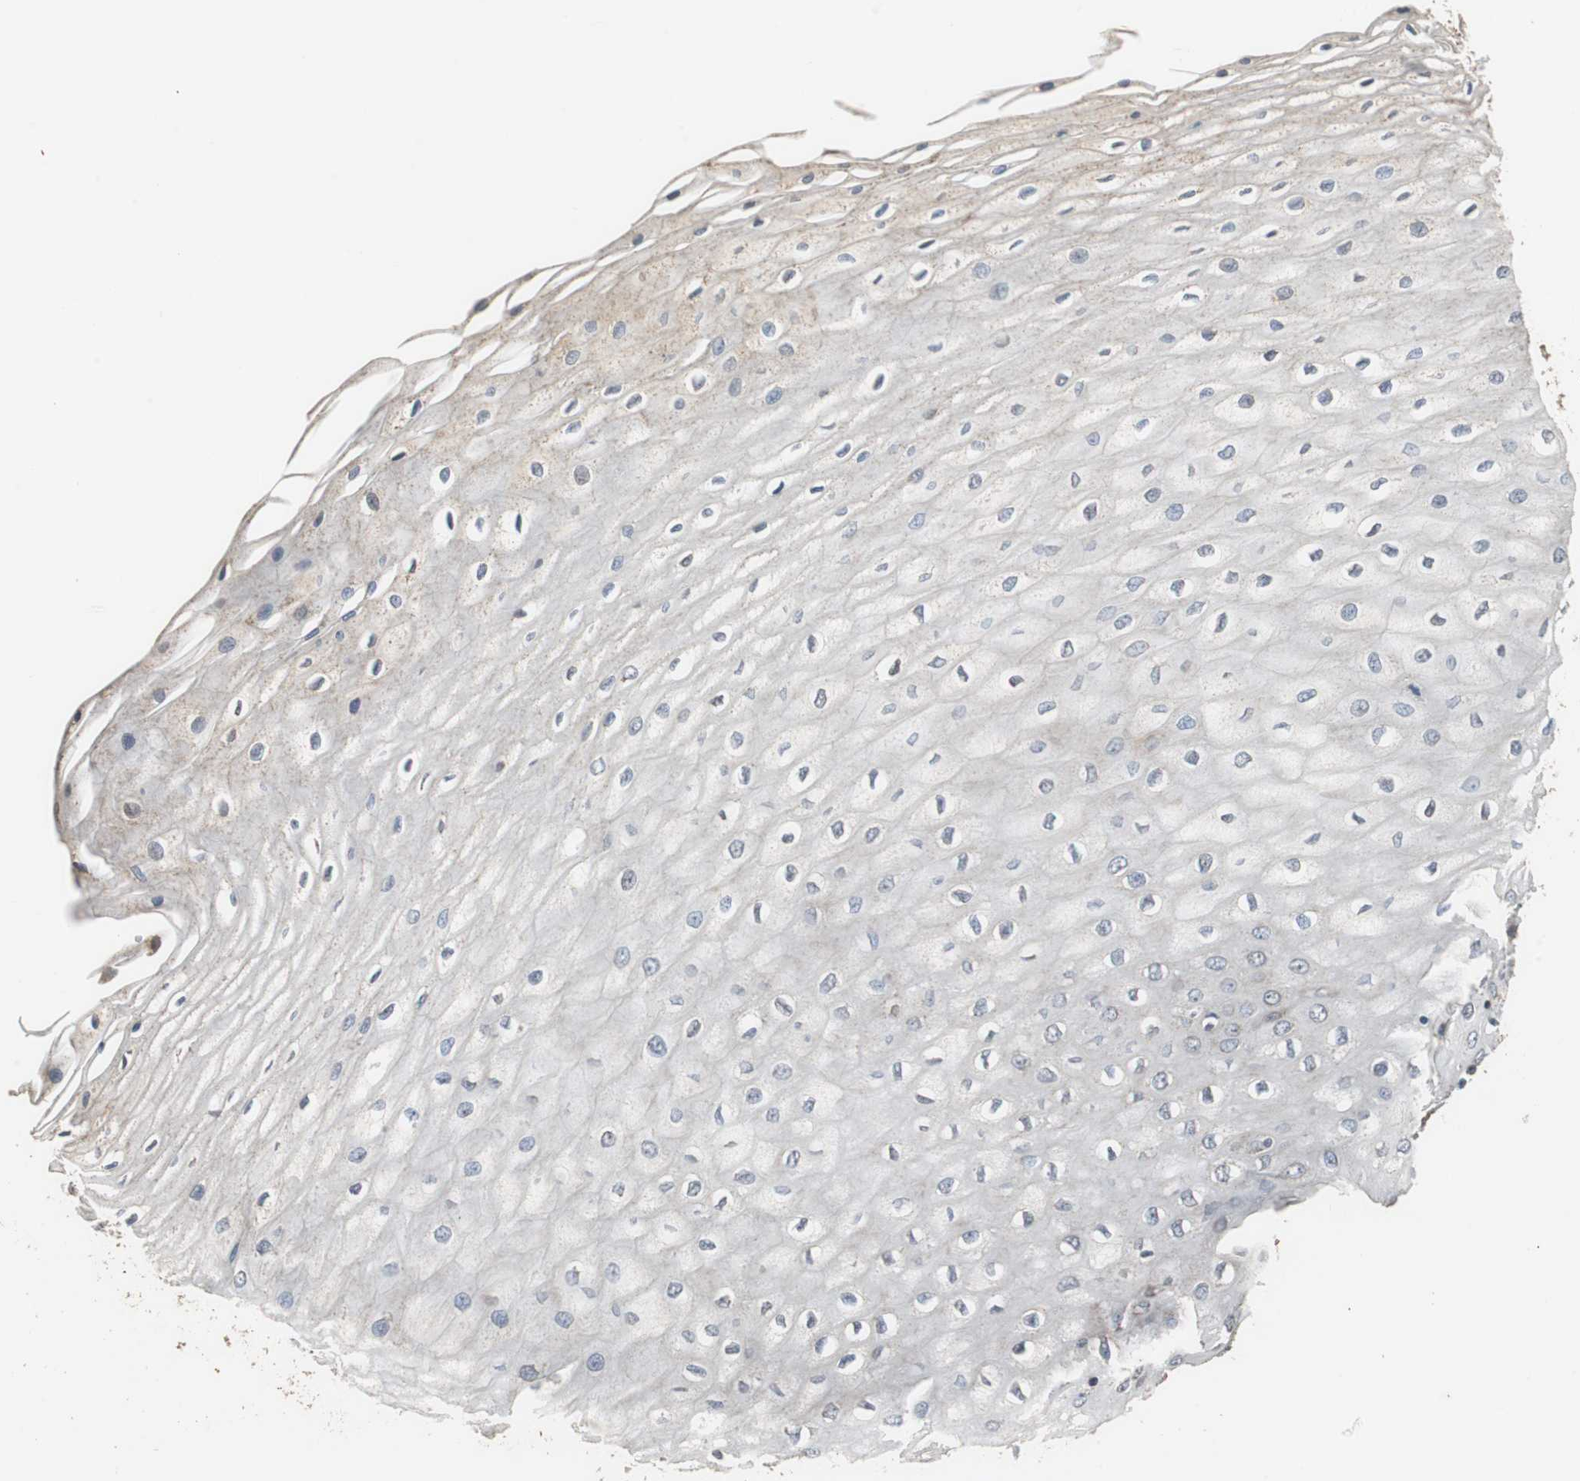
{"staining": {"intensity": "weak", "quantity": "<25%", "location": "cytoplasmic/membranous"}, "tissue": "esophagus", "cell_type": "Squamous epithelial cells", "image_type": "normal", "snomed": [{"axis": "morphology", "description": "Normal tissue, NOS"}, {"axis": "morphology", "description": "Squamous cell carcinoma, NOS"}, {"axis": "topography", "description": "Esophagus"}], "caption": "Esophagus was stained to show a protein in brown. There is no significant positivity in squamous epithelial cells. Brightfield microscopy of IHC stained with DAB (brown) and hematoxylin (blue), captured at high magnification.", "gene": "HMGCL", "patient": {"sex": "male", "age": 65}}